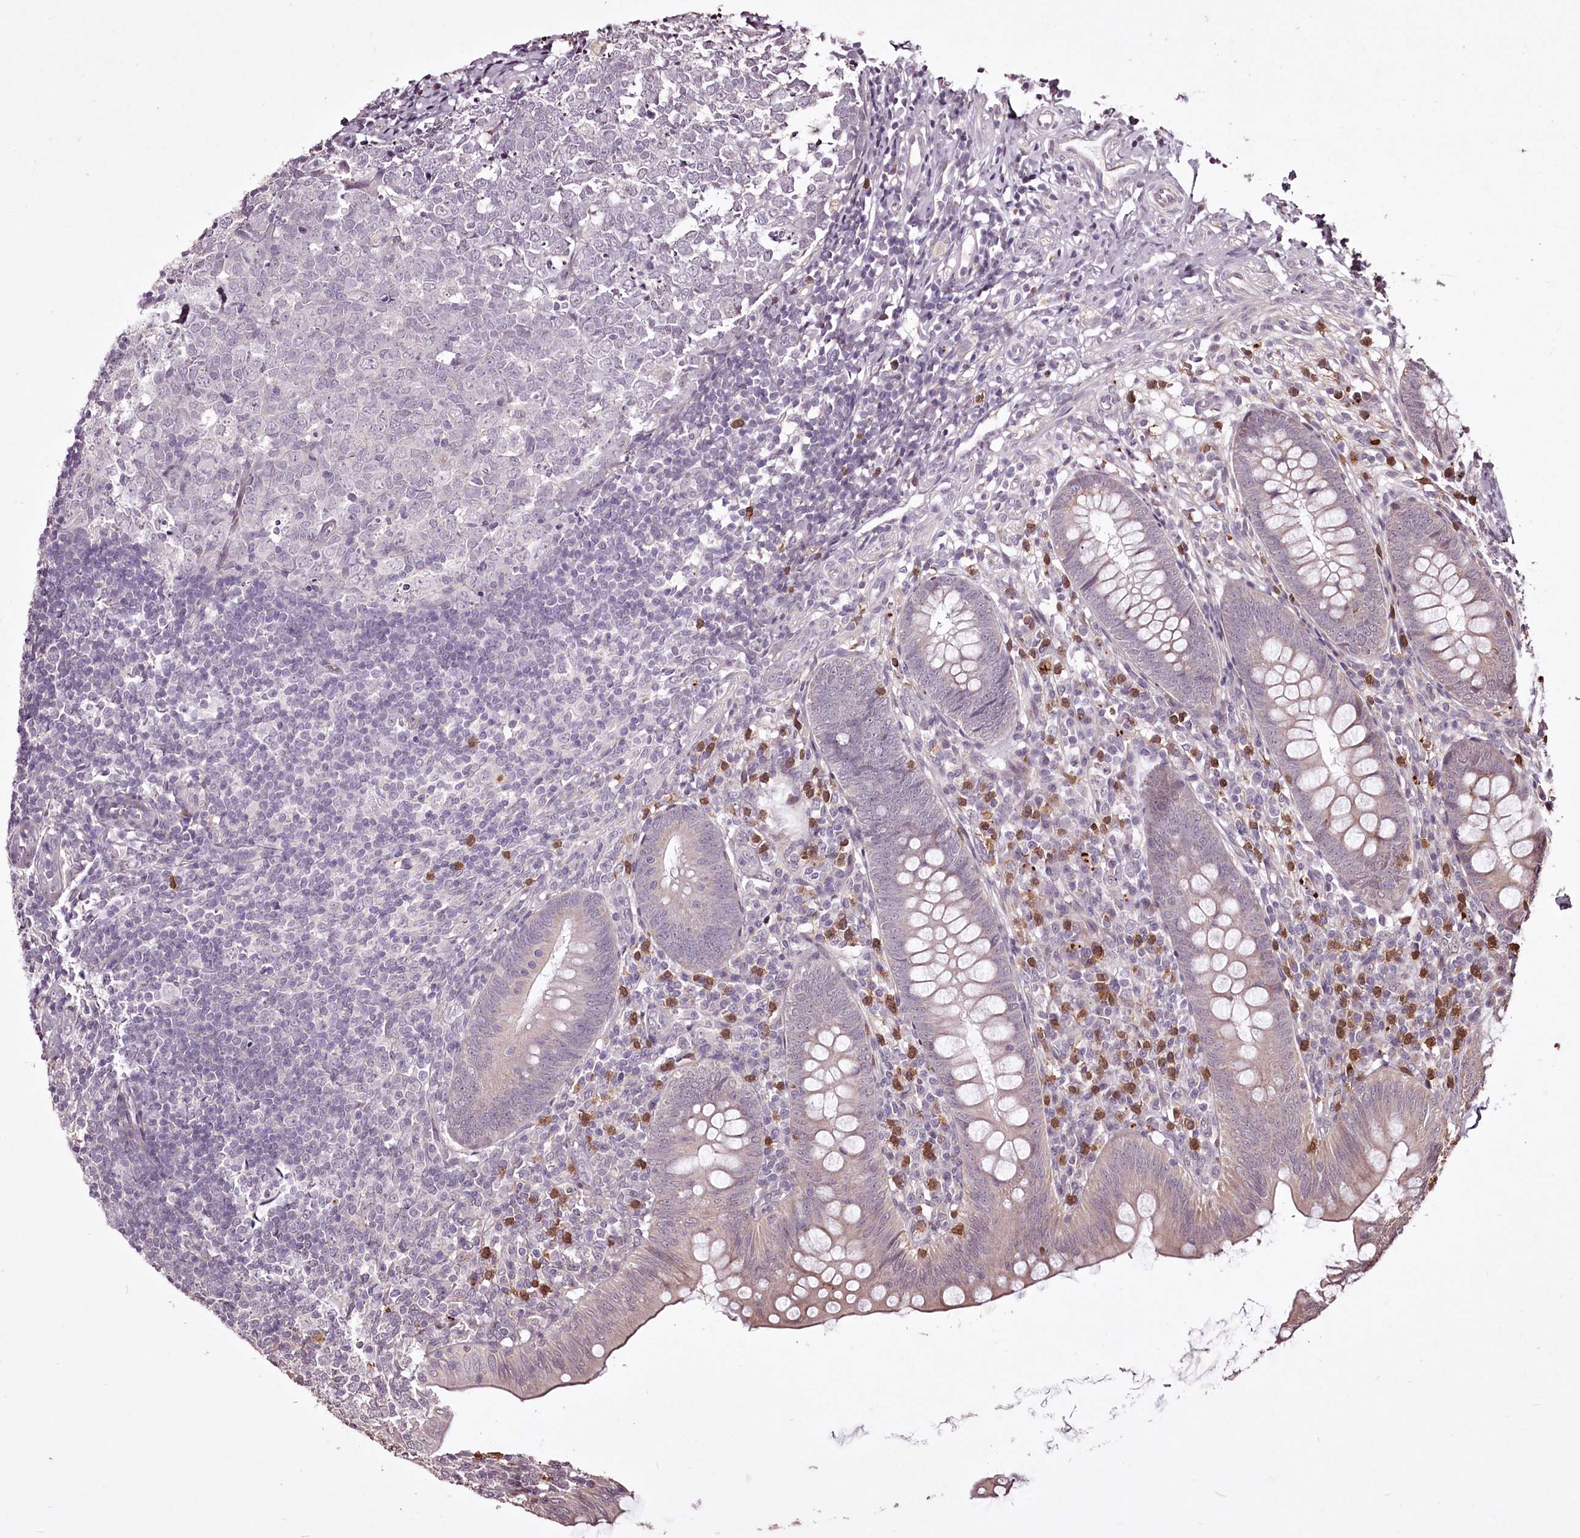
{"staining": {"intensity": "weak", "quantity": "<25%", "location": "cytoplasmic/membranous"}, "tissue": "appendix", "cell_type": "Glandular cells", "image_type": "normal", "snomed": [{"axis": "morphology", "description": "Normal tissue, NOS"}, {"axis": "topography", "description": "Appendix"}], "caption": "DAB (3,3'-diaminobenzidine) immunohistochemical staining of normal appendix demonstrates no significant staining in glandular cells.", "gene": "ADRA1D", "patient": {"sex": "male", "age": 14}}